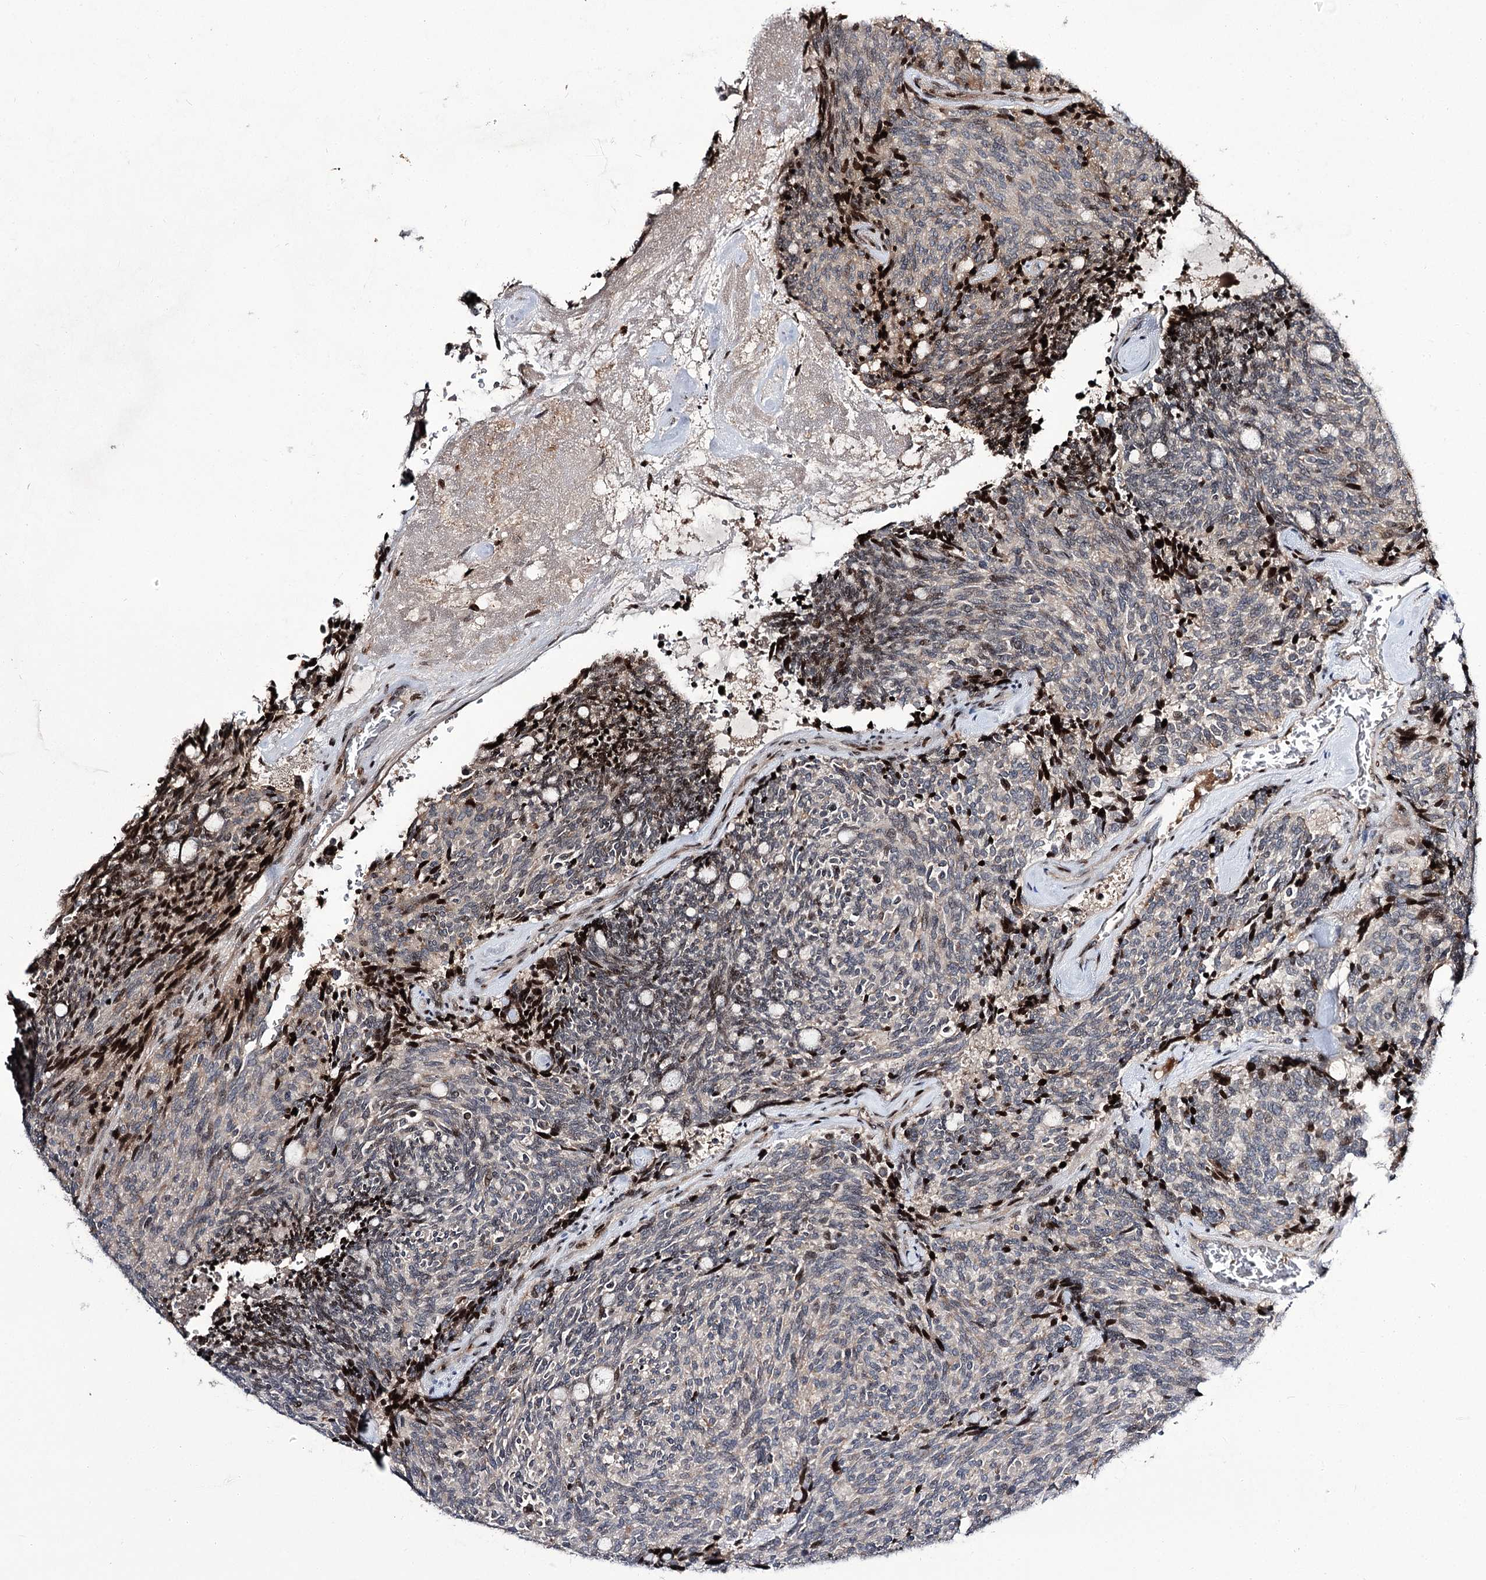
{"staining": {"intensity": "weak", "quantity": "<25%", "location": "nuclear"}, "tissue": "carcinoid", "cell_type": "Tumor cells", "image_type": "cancer", "snomed": [{"axis": "morphology", "description": "Carcinoid, malignant, NOS"}, {"axis": "topography", "description": "Pancreas"}], "caption": "Immunohistochemistry of malignant carcinoid reveals no expression in tumor cells.", "gene": "ITFG2", "patient": {"sex": "female", "age": 54}}